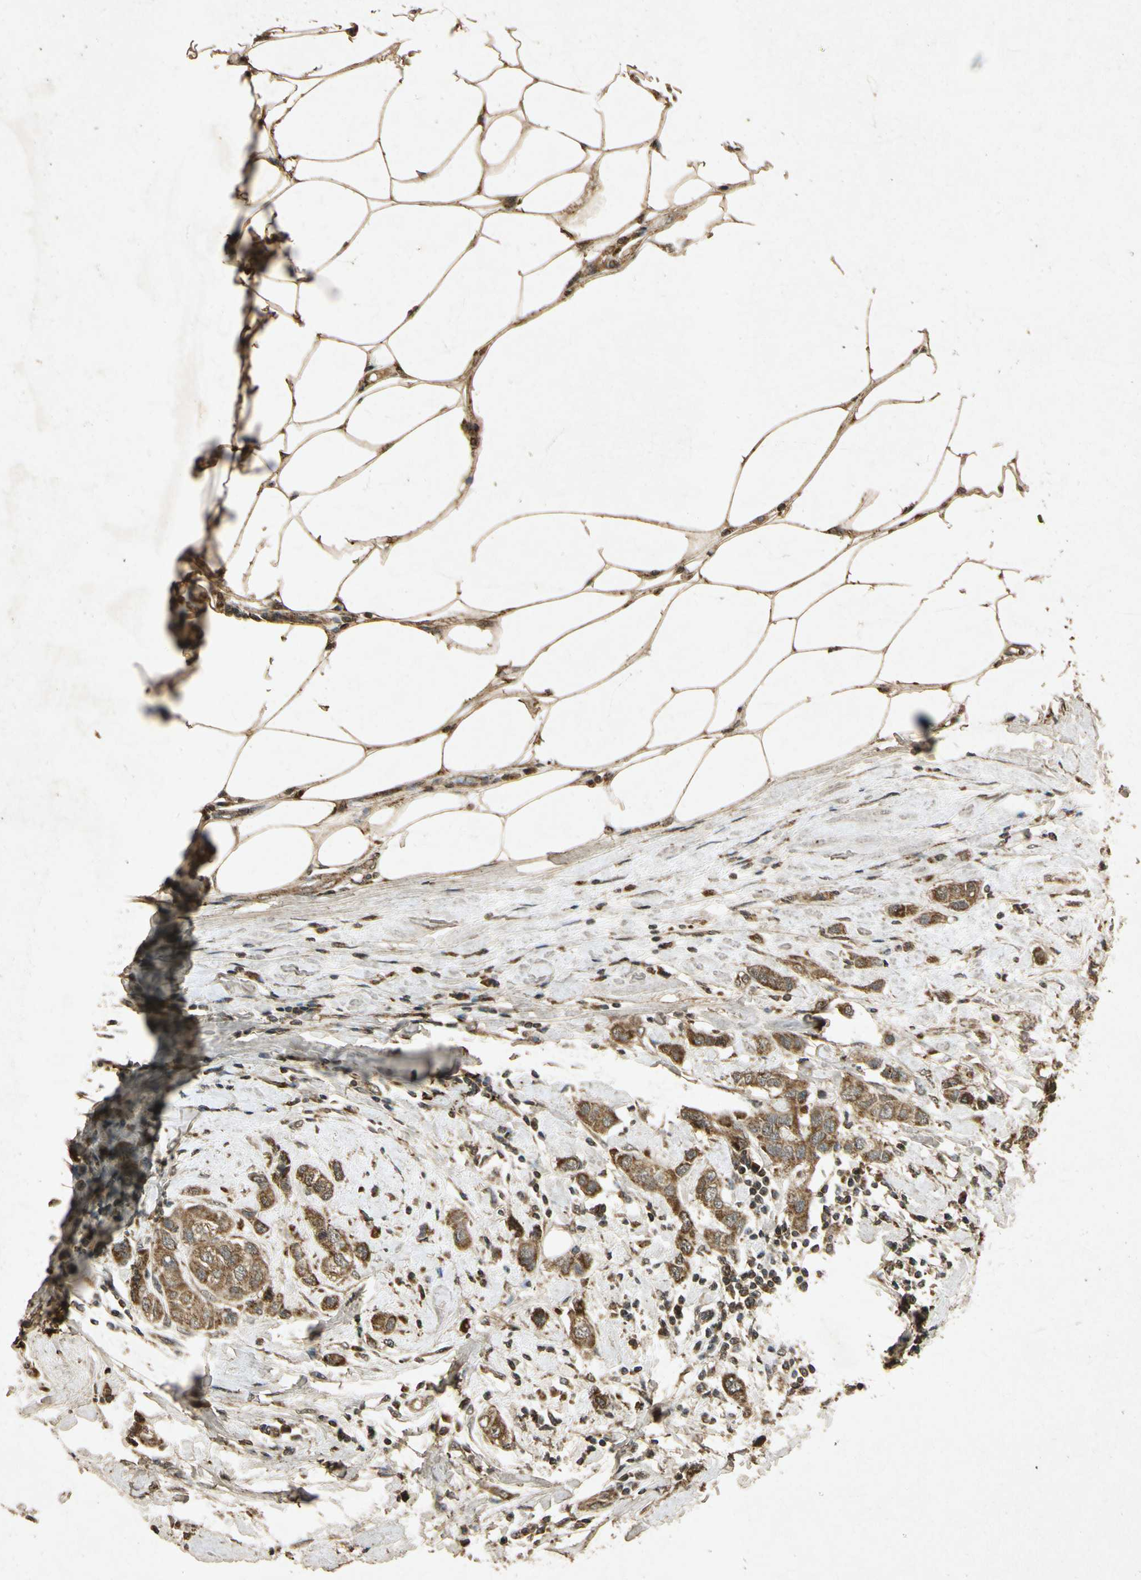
{"staining": {"intensity": "moderate", "quantity": ">75%", "location": "cytoplasmic/membranous"}, "tissue": "breast cancer", "cell_type": "Tumor cells", "image_type": "cancer", "snomed": [{"axis": "morphology", "description": "Duct carcinoma"}, {"axis": "topography", "description": "Breast"}], "caption": "Intraductal carcinoma (breast) tissue displays moderate cytoplasmic/membranous positivity in approximately >75% of tumor cells, visualized by immunohistochemistry. The protein of interest is shown in brown color, while the nuclei are stained blue.", "gene": "PRDX3", "patient": {"sex": "female", "age": 50}}